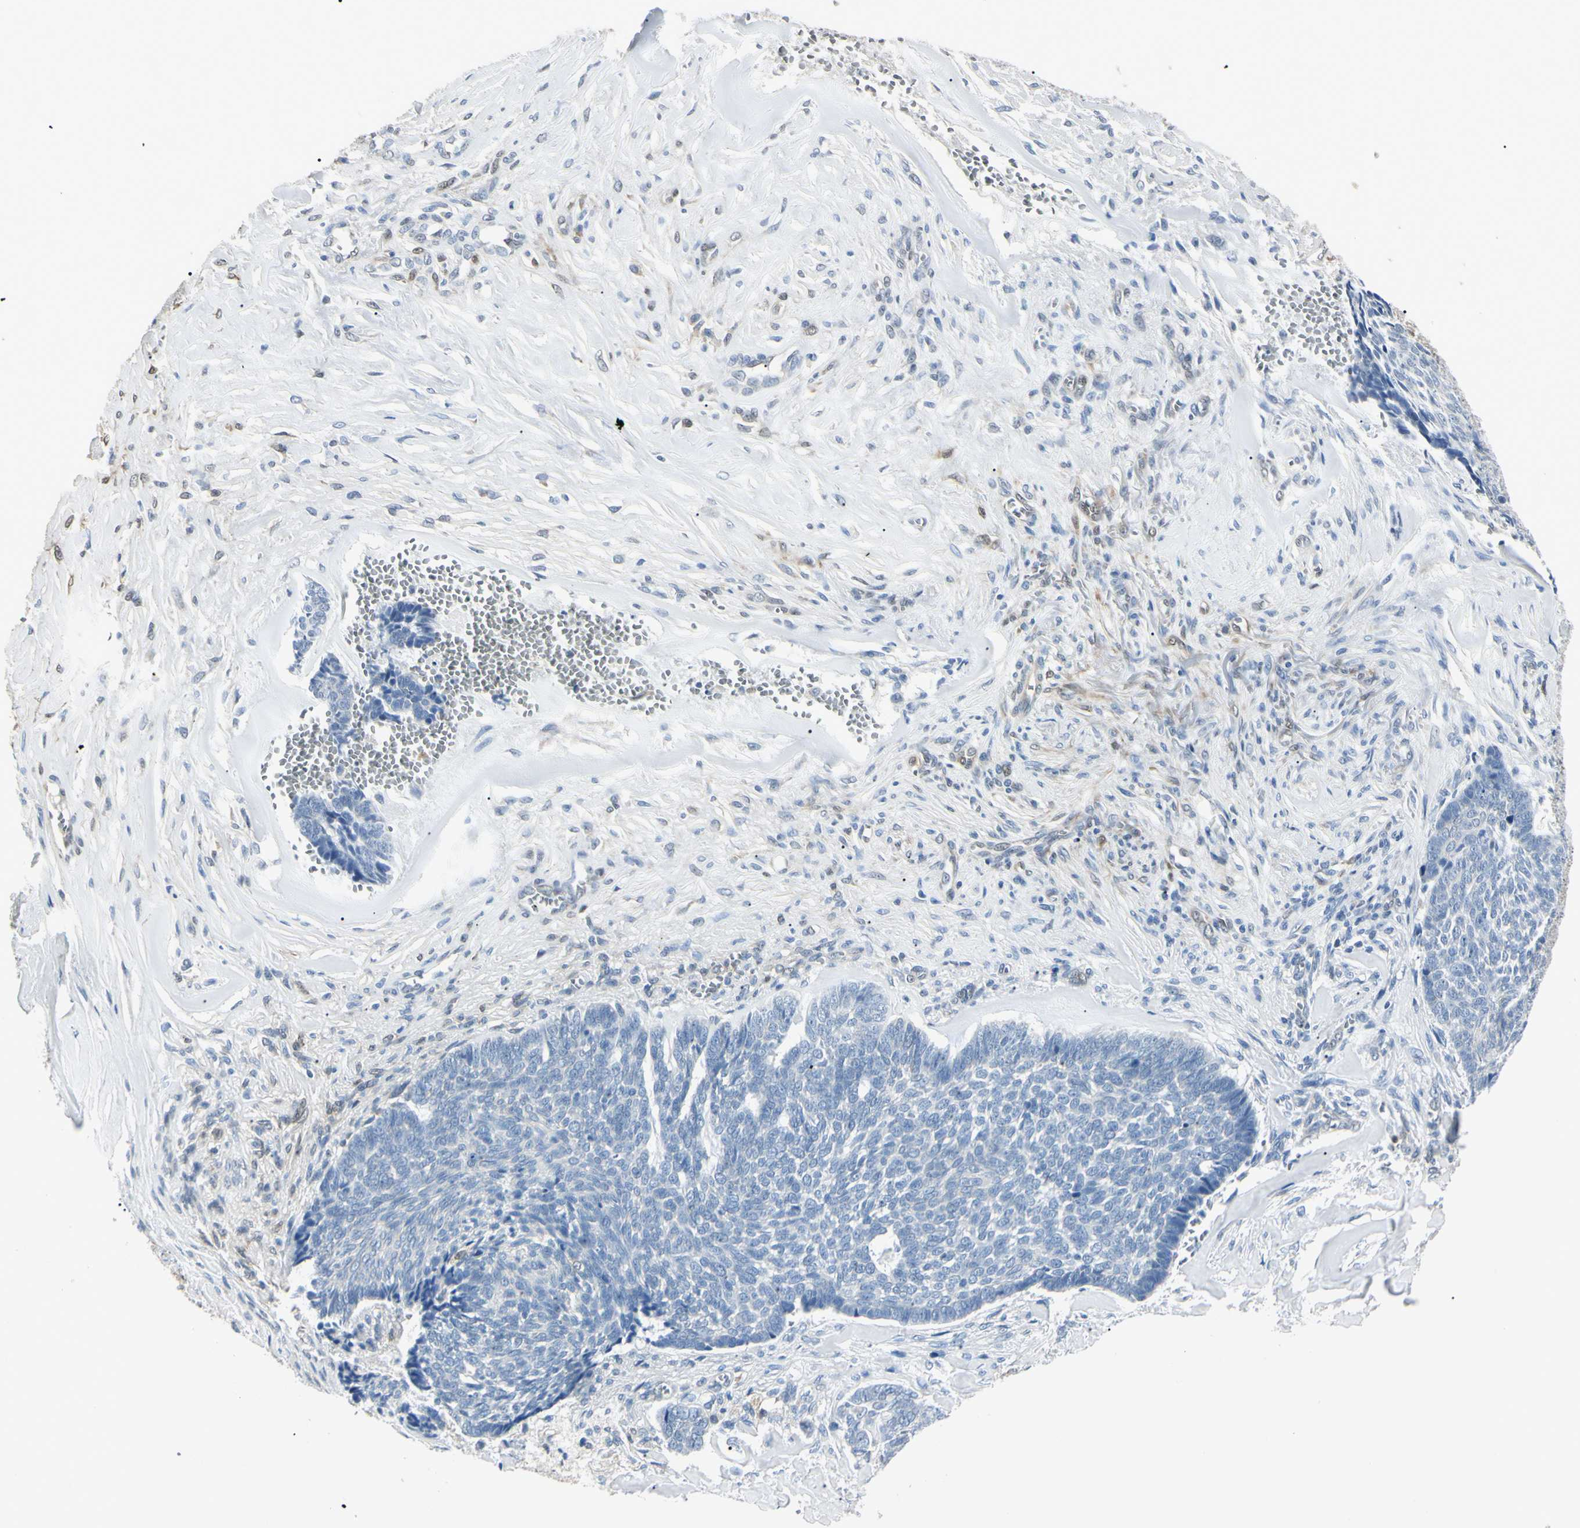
{"staining": {"intensity": "negative", "quantity": "none", "location": "none"}, "tissue": "skin cancer", "cell_type": "Tumor cells", "image_type": "cancer", "snomed": [{"axis": "morphology", "description": "Basal cell carcinoma"}, {"axis": "topography", "description": "Skin"}], "caption": "Protein analysis of skin basal cell carcinoma reveals no significant expression in tumor cells. (DAB (3,3'-diaminobenzidine) immunohistochemistry, high magnification).", "gene": "AKR1C3", "patient": {"sex": "male", "age": 84}}